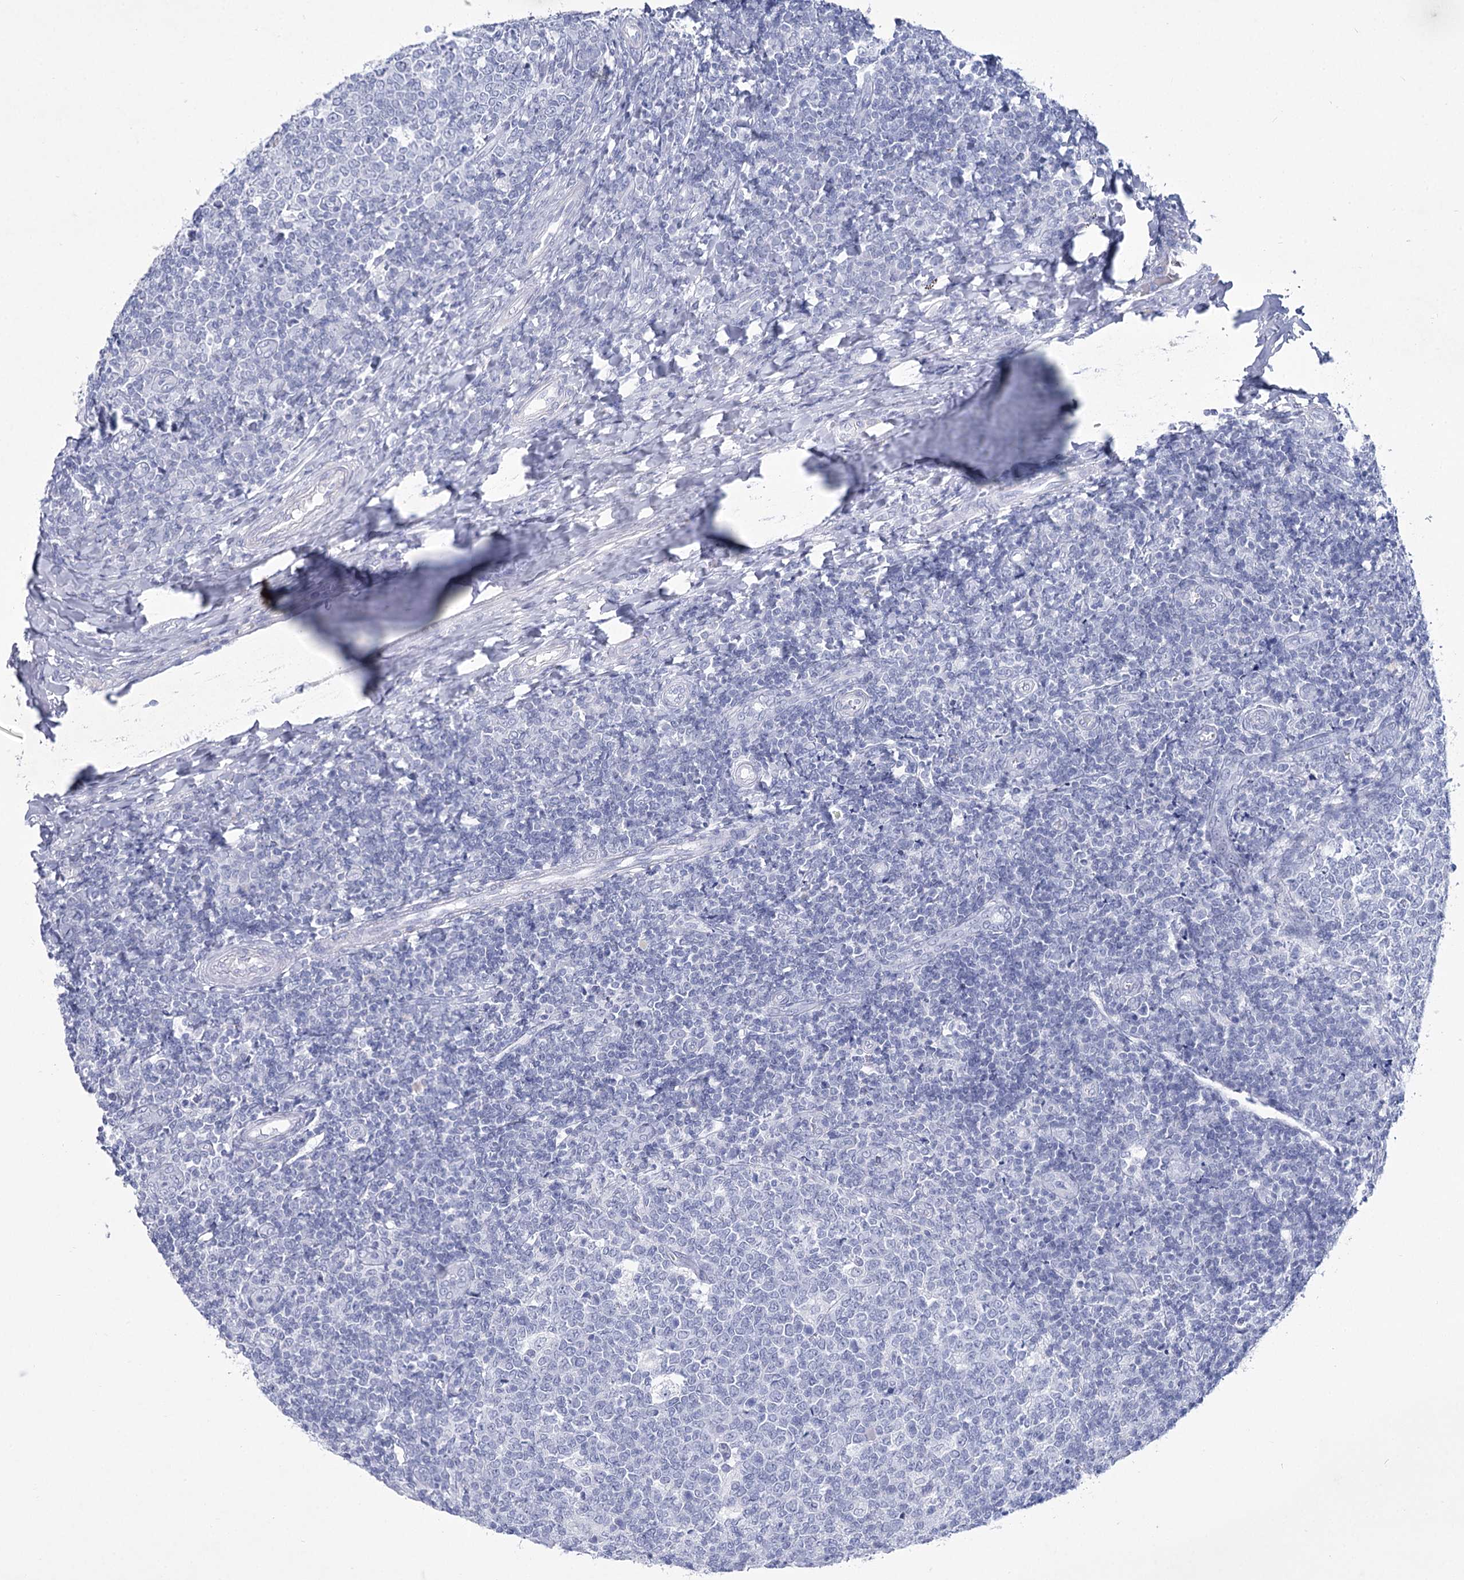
{"staining": {"intensity": "negative", "quantity": "none", "location": "none"}, "tissue": "tonsil", "cell_type": "Germinal center cells", "image_type": "normal", "snomed": [{"axis": "morphology", "description": "Normal tissue, NOS"}, {"axis": "topography", "description": "Tonsil"}], "caption": "Immunohistochemistry image of benign tonsil: human tonsil stained with DAB shows no significant protein staining in germinal center cells.", "gene": "RNF186", "patient": {"sex": "female", "age": 19}}